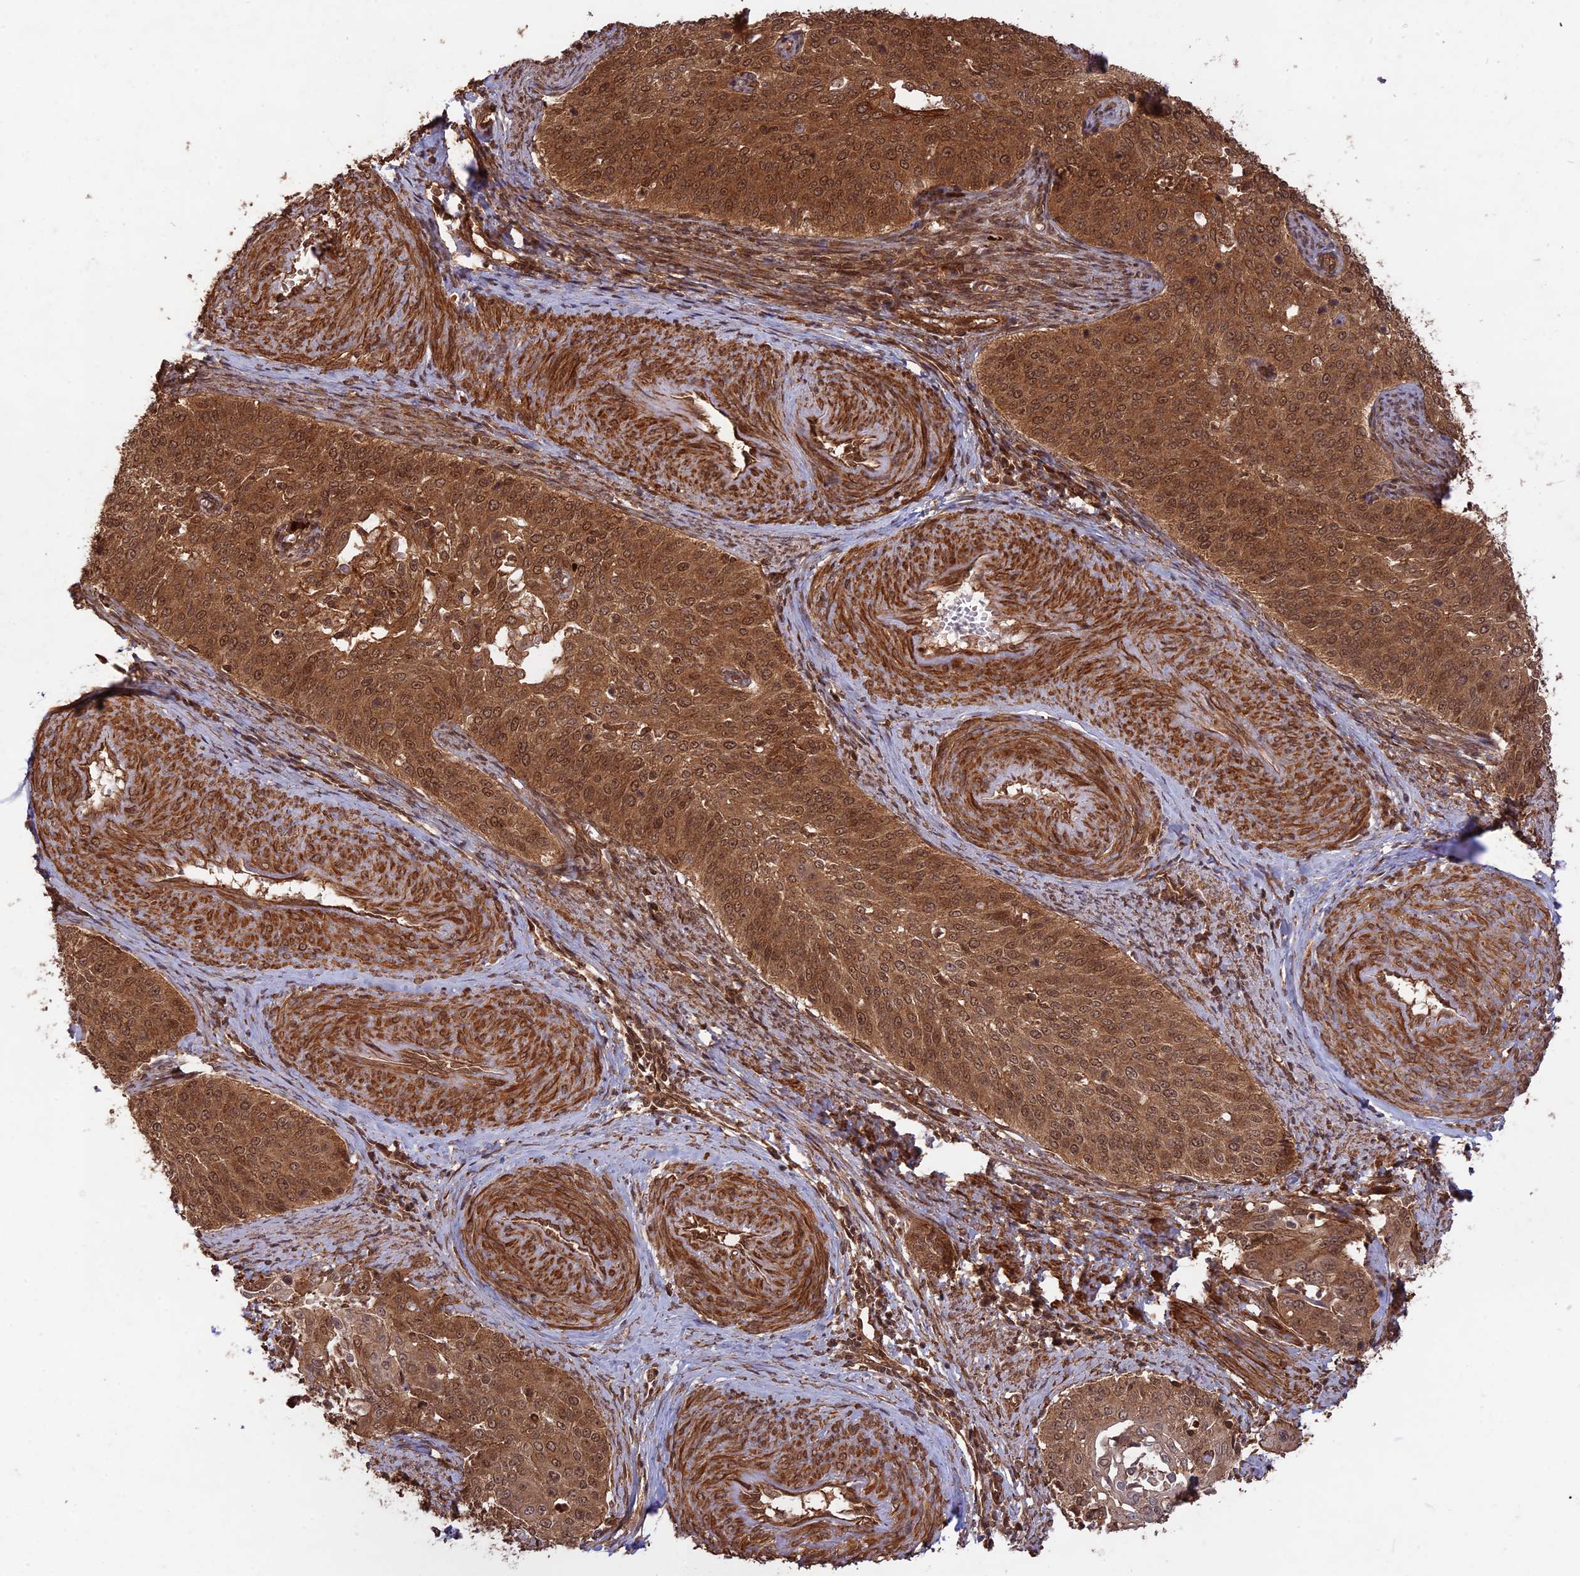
{"staining": {"intensity": "strong", "quantity": ">75%", "location": "cytoplasmic/membranous,nuclear"}, "tissue": "cervical cancer", "cell_type": "Tumor cells", "image_type": "cancer", "snomed": [{"axis": "morphology", "description": "Squamous cell carcinoma, NOS"}, {"axis": "topography", "description": "Cervix"}], "caption": "IHC (DAB) staining of cervical cancer (squamous cell carcinoma) shows strong cytoplasmic/membranous and nuclear protein positivity in approximately >75% of tumor cells.", "gene": "CCDC174", "patient": {"sex": "female", "age": 44}}